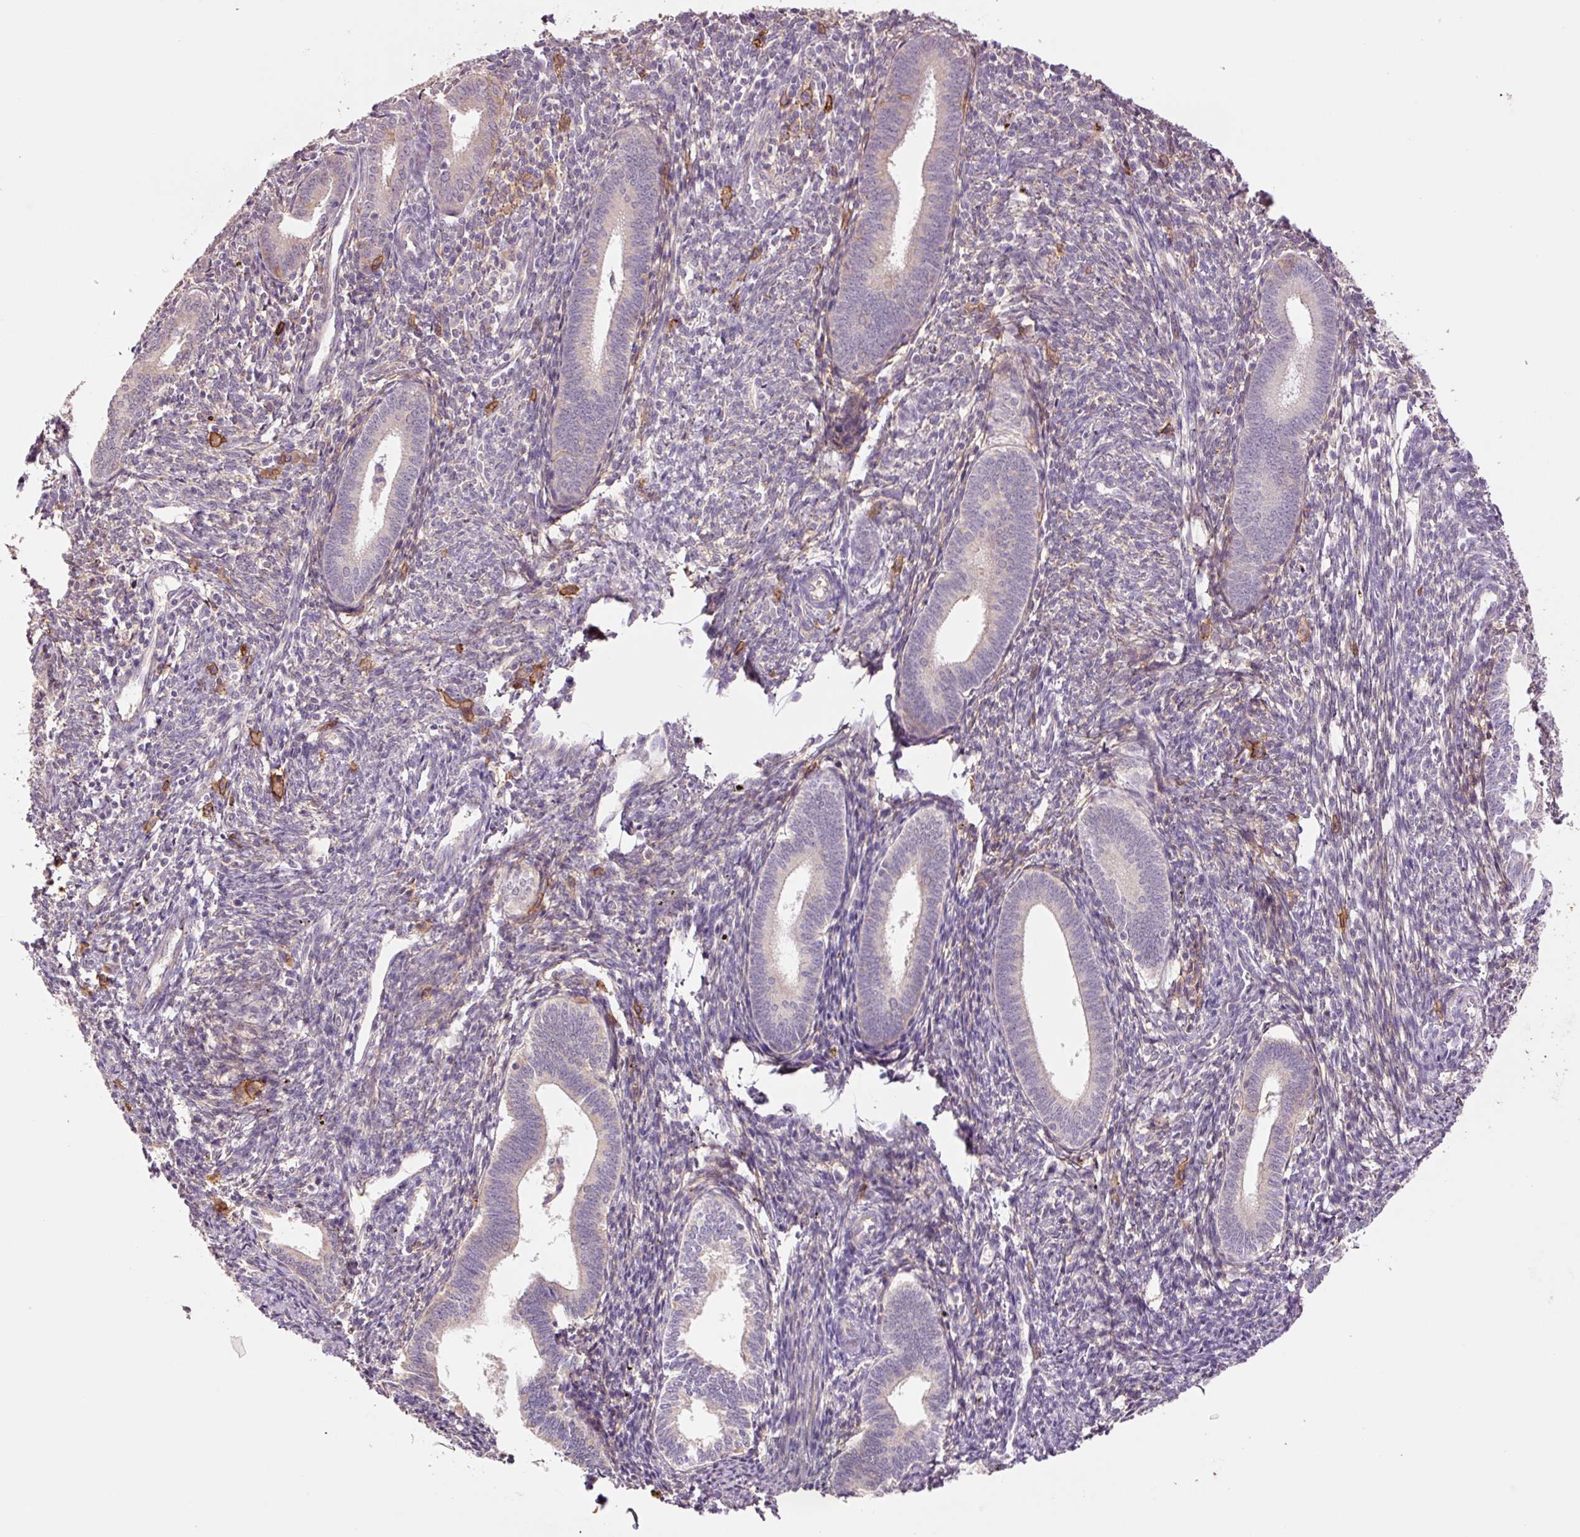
{"staining": {"intensity": "strong", "quantity": "<25%", "location": "cytoplasmic/membranous"}, "tissue": "endometrium", "cell_type": "Cells in endometrial stroma", "image_type": "normal", "snomed": [{"axis": "morphology", "description": "Normal tissue, NOS"}, {"axis": "topography", "description": "Endometrium"}], "caption": "Strong cytoplasmic/membranous protein staining is present in about <25% of cells in endometrial stroma in endometrium. The staining was performed using DAB to visualize the protein expression in brown, while the nuclei were stained in blue with hematoxylin (Magnification: 20x).", "gene": "SLC1A4", "patient": {"sex": "female", "age": 41}}